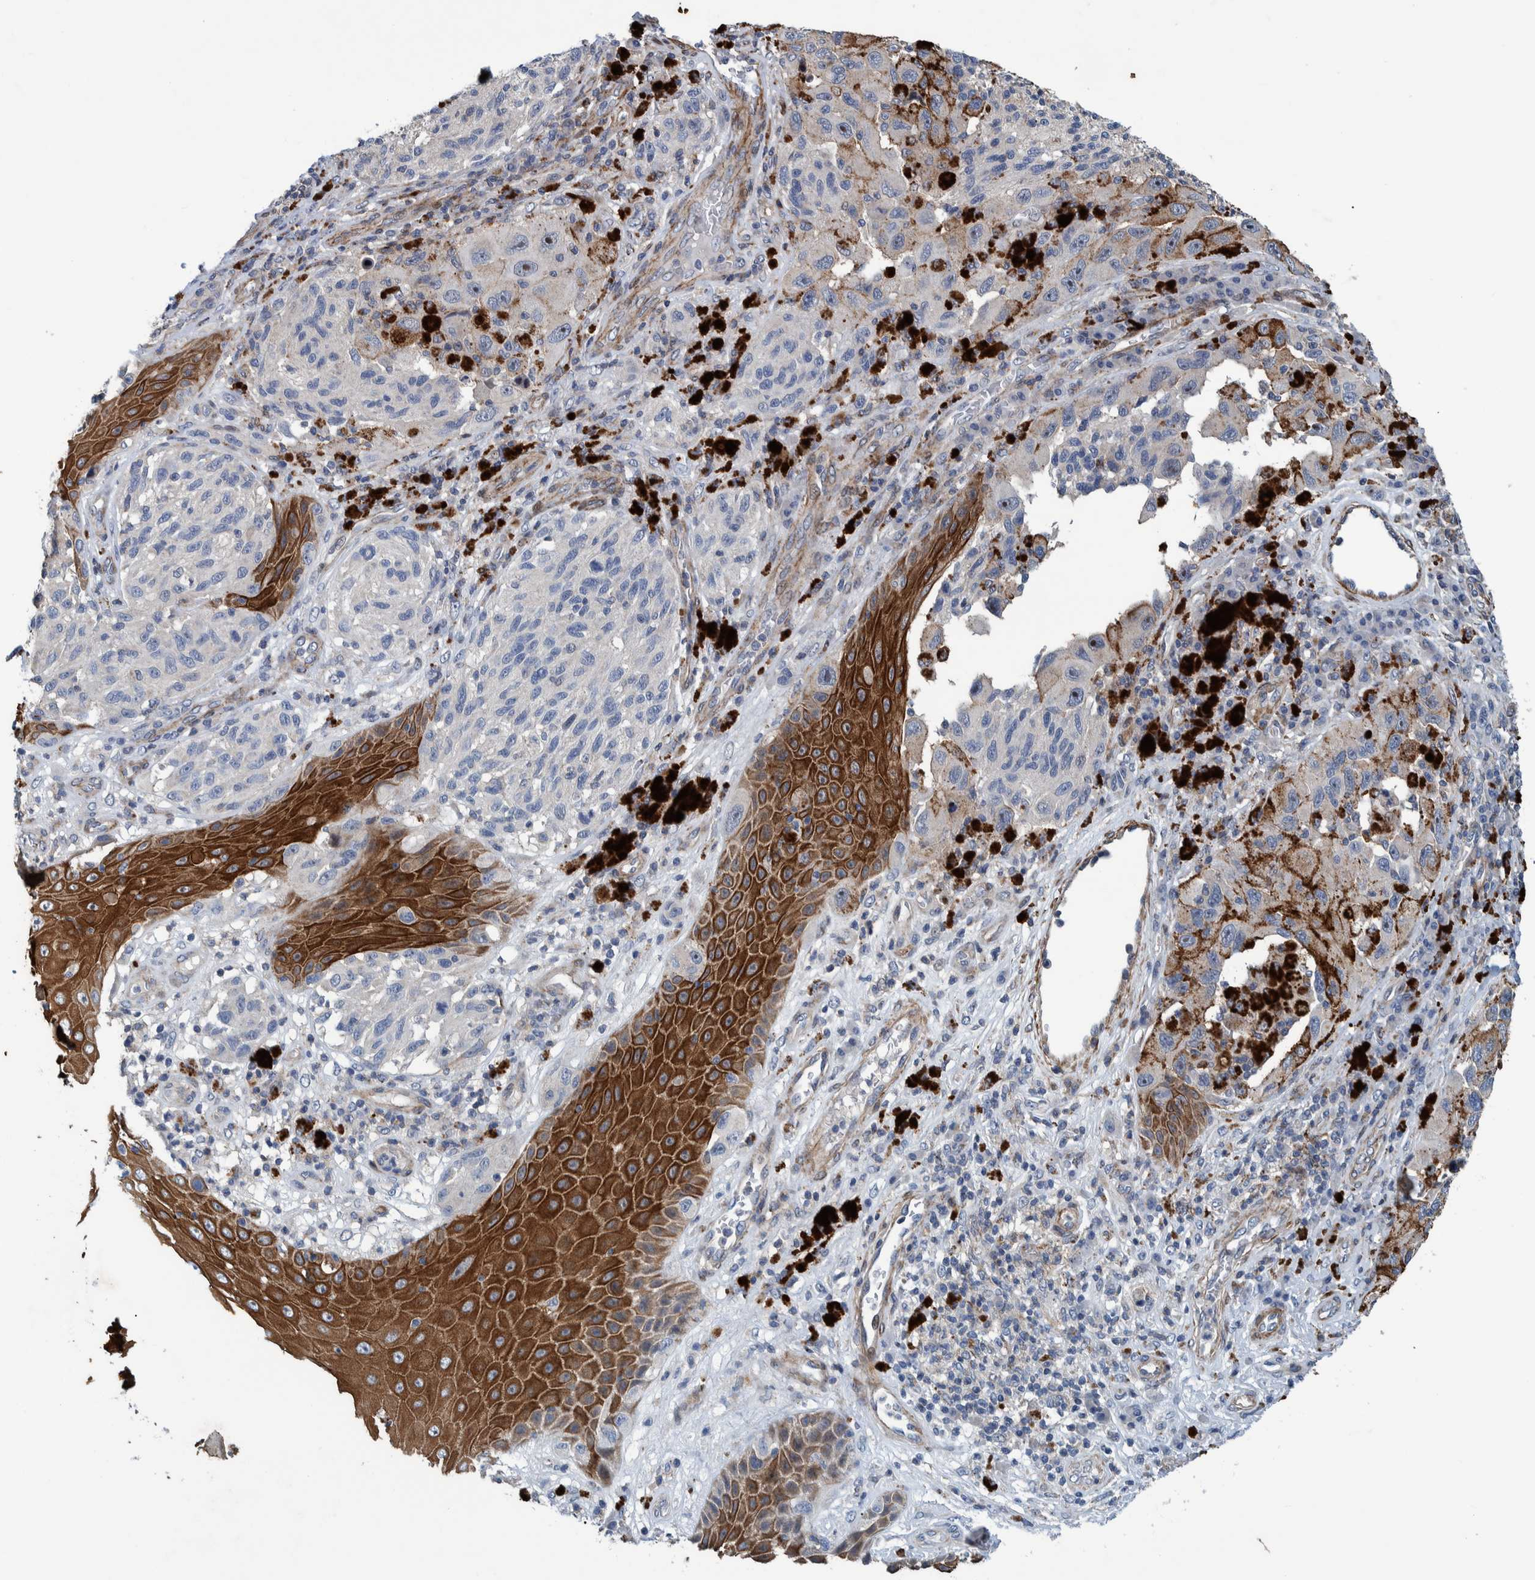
{"staining": {"intensity": "negative", "quantity": "none", "location": "none"}, "tissue": "melanoma", "cell_type": "Tumor cells", "image_type": "cancer", "snomed": [{"axis": "morphology", "description": "Malignant melanoma, NOS"}, {"axis": "topography", "description": "Skin"}], "caption": "Tumor cells show no significant expression in malignant melanoma.", "gene": "MKS1", "patient": {"sex": "female", "age": 73}}